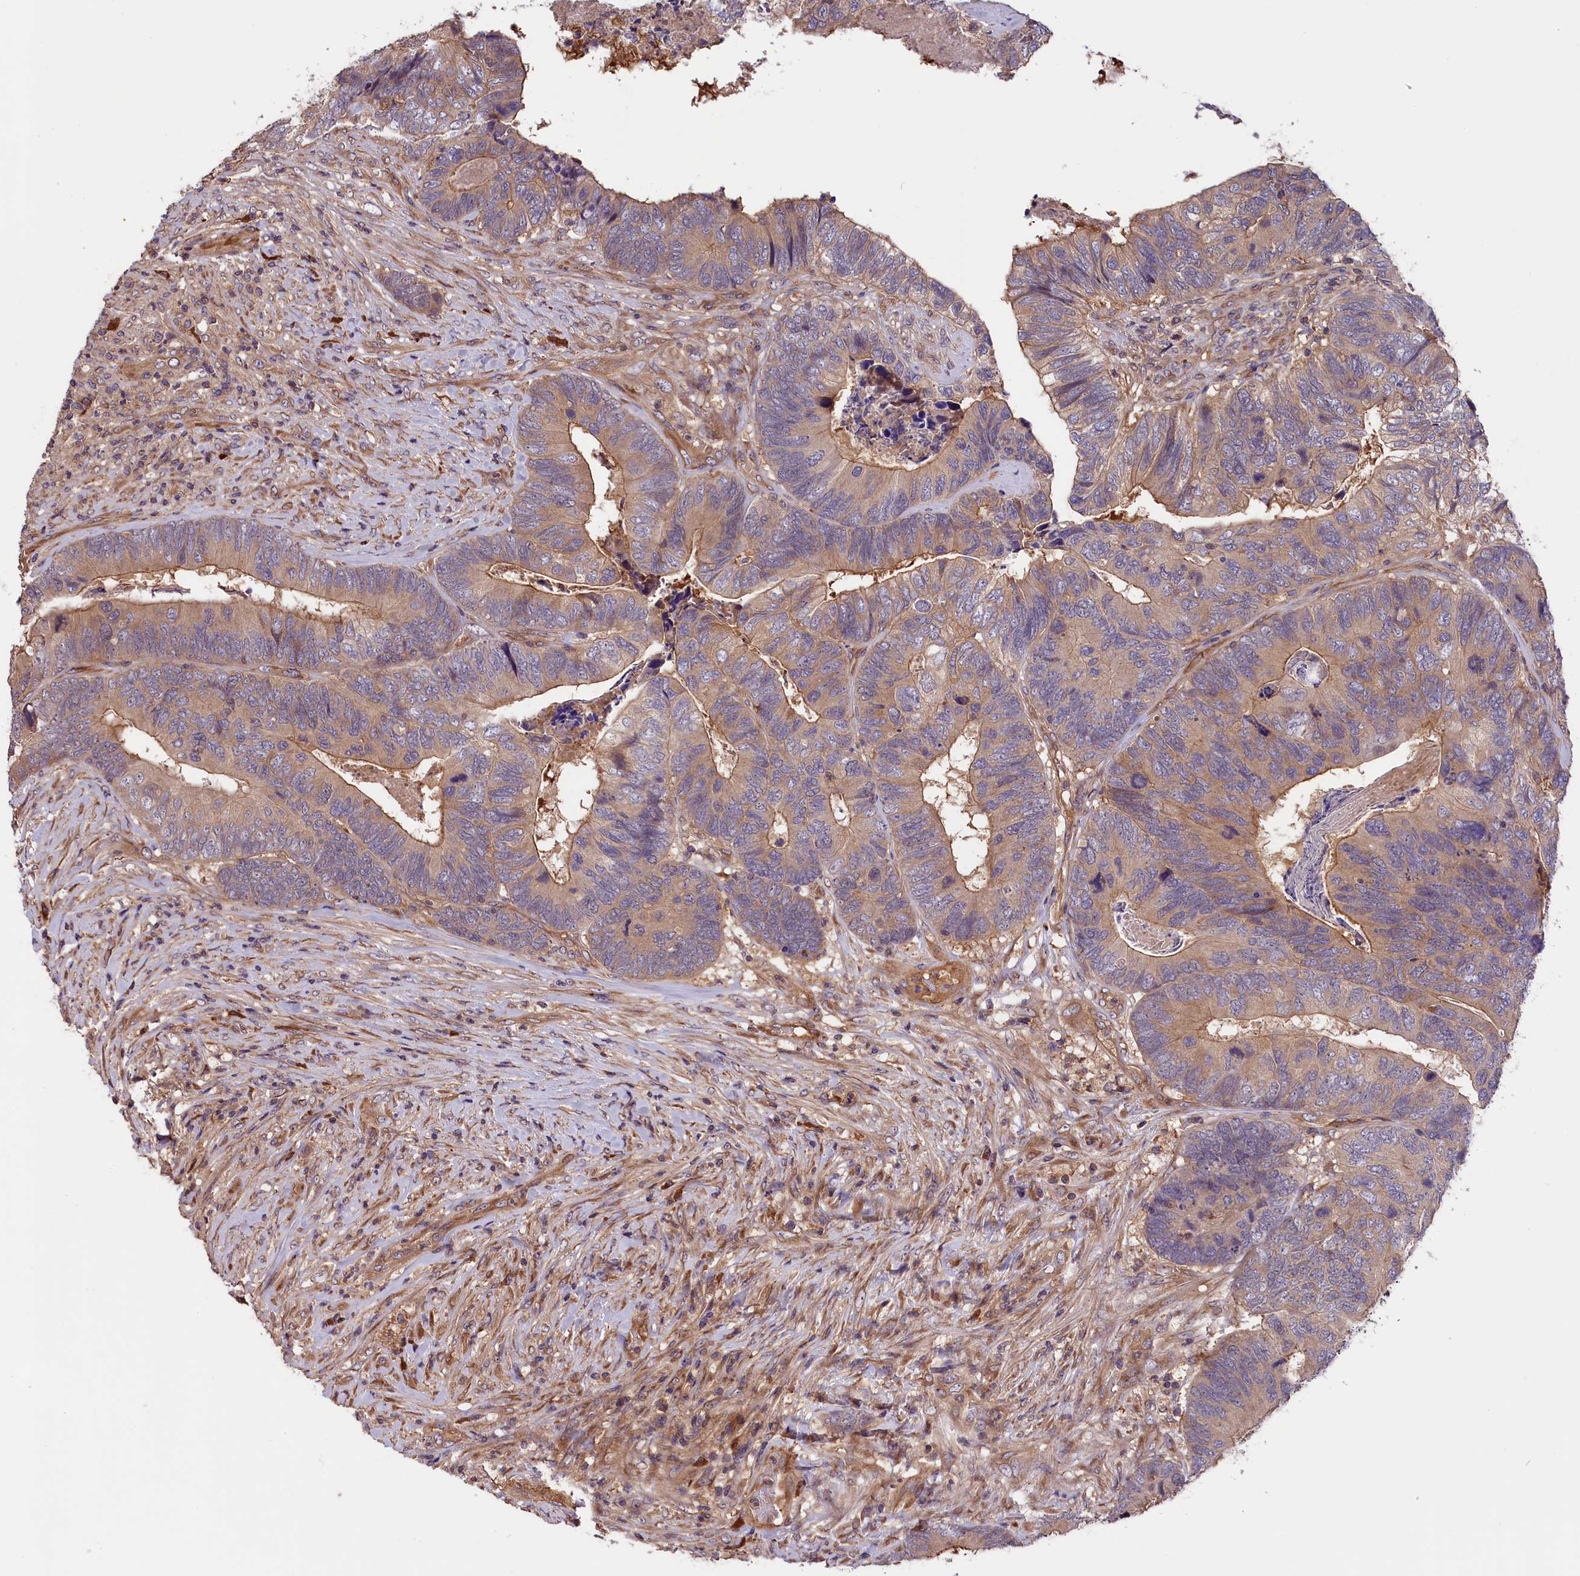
{"staining": {"intensity": "weak", "quantity": "25%-75%", "location": "cytoplasmic/membranous"}, "tissue": "colorectal cancer", "cell_type": "Tumor cells", "image_type": "cancer", "snomed": [{"axis": "morphology", "description": "Adenocarcinoma, NOS"}, {"axis": "topography", "description": "Colon"}], "caption": "Protein analysis of colorectal adenocarcinoma tissue demonstrates weak cytoplasmic/membranous positivity in approximately 25%-75% of tumor cells. Immunohistochemistry (ihc) stains the protein of interest in brown and the nuclei are stained blue.", "gene": "SETD6", "patient": {"sex": "female", "age": 67}}